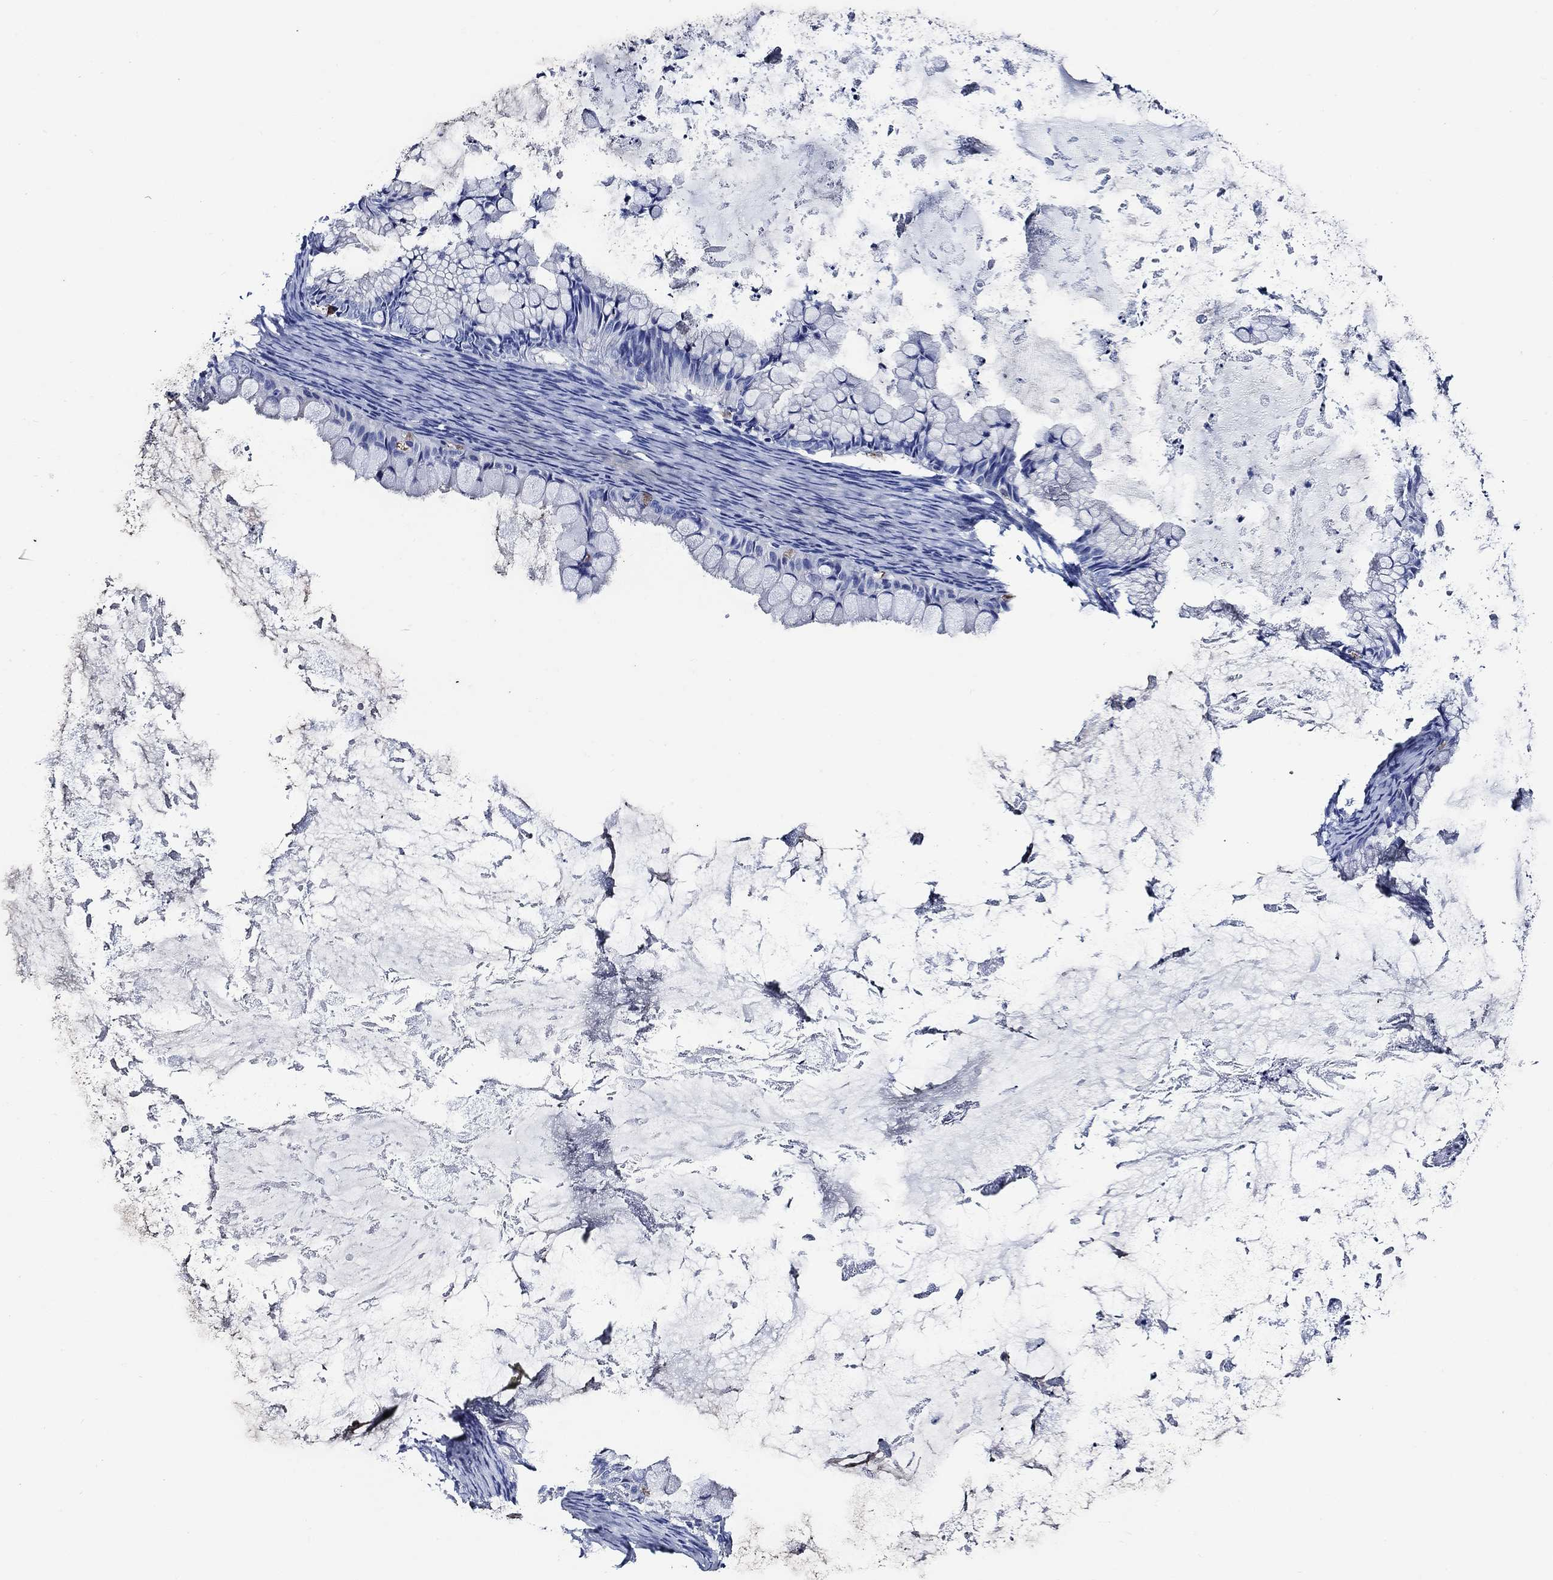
{"staining": {"intensity": "negative", "quantity": "none", "location": "none"}, "tissue": "ovarian cancer", "cell_type": "Tumor cells", "image_type": "cancer", "snomed": [{"axis": "morphology", "description": "Cystadenocarcinoma, mucinous, NOS"}, {"axis": "topography", "description": "Ovary"}], "caption": "High power microscopy histopathology image of an IHC image of ovarian mucinous cystadenocarcinoma, revealing no significant positivity in tumor cells. Nuclei are stained in blue.", "gene": "WDR62", "patient": {"sex": "female", "age": 35}}